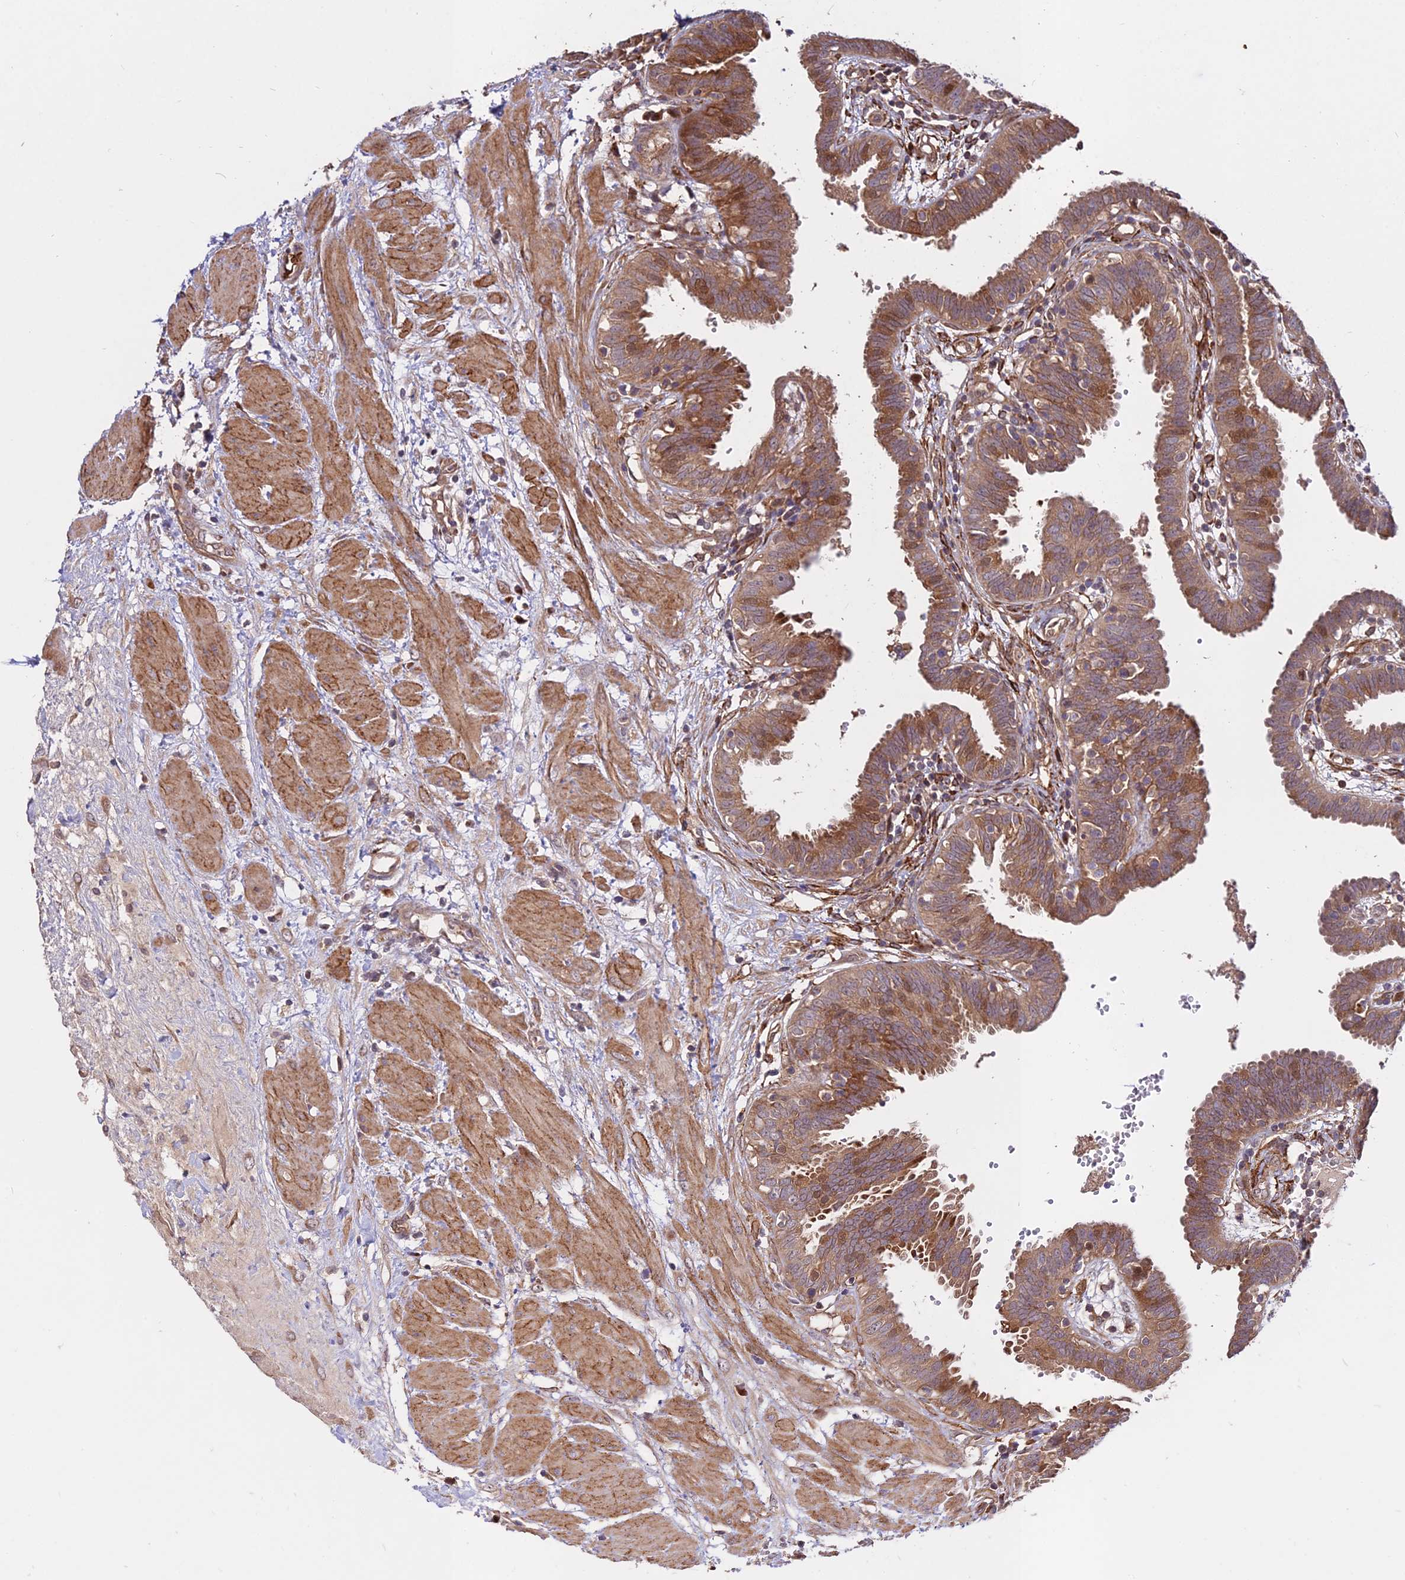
{"staining": {"intensity": "moderate", "quantity": ">75%", "location": "cytoplasmic/membranous,nuclear"}, "tissue": "fallopian tube", "cell_type": "Glandular cells", "image_type": "normal", "snomed": [{"axis": "morphology", "description": "Normal tissue, NOS"}, {"axis": "topography", "description": "Fallopian tube"}, {"axis": "topography", "description": "Placenta"}], "caption": "The micrograph reveals immunohistochemical staining of normal fallopian tube. There is moderate cytoplasmic/membranous,nuclear staining is present in about >75% of glandular cells. (DAB (3,3'-diaminobenzidine) IHC, brown staining for protein, blue staining for nuclei).", "gene": "GRTP1", "patient": {"sex": "female", "age": 32}}